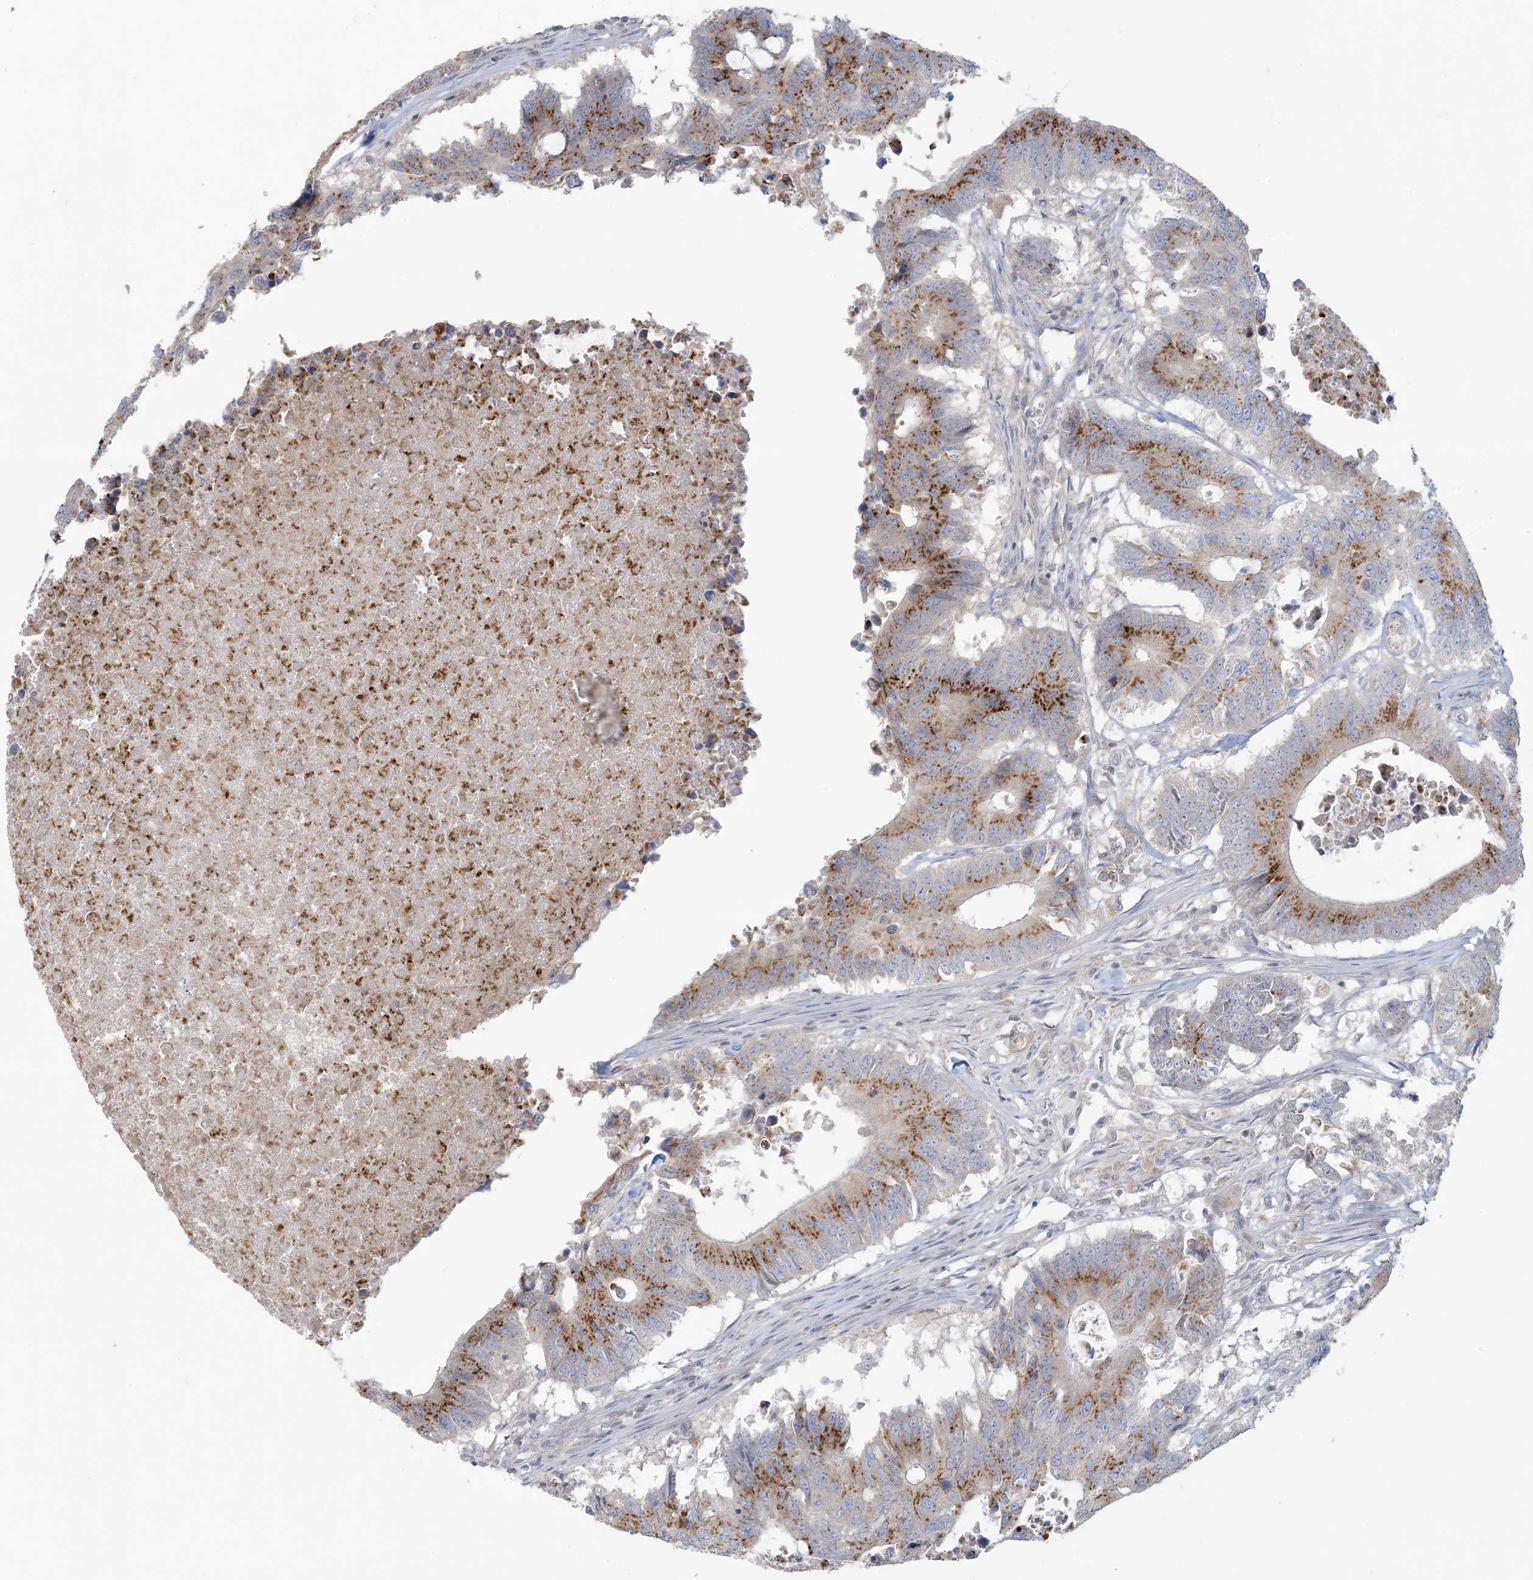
{"staining": {"intensity": "moderate", "quantity": ">75%", "location": "cytoplasmic/membranous"}, "tissue": "colorectal cancer", "cell_type": "Tumor cells", "image_type": "cancer", "snomed": [{"axis": "morphology", "description": "Adenocarcinoma, NOS"}, {"axis": "topography", "description": "Colon"}], "caption": "Immunohistochemistry (IHC) photomicrograph of human adenocarcinoma (colorectal) stained for a protein (brown), which shows medium levels of moderate cytoplasmic/membranous positivity in approximately >75% of tumor cells.", "gene": "KIF3A", "patient": {"sex": "male", "age": 71}}